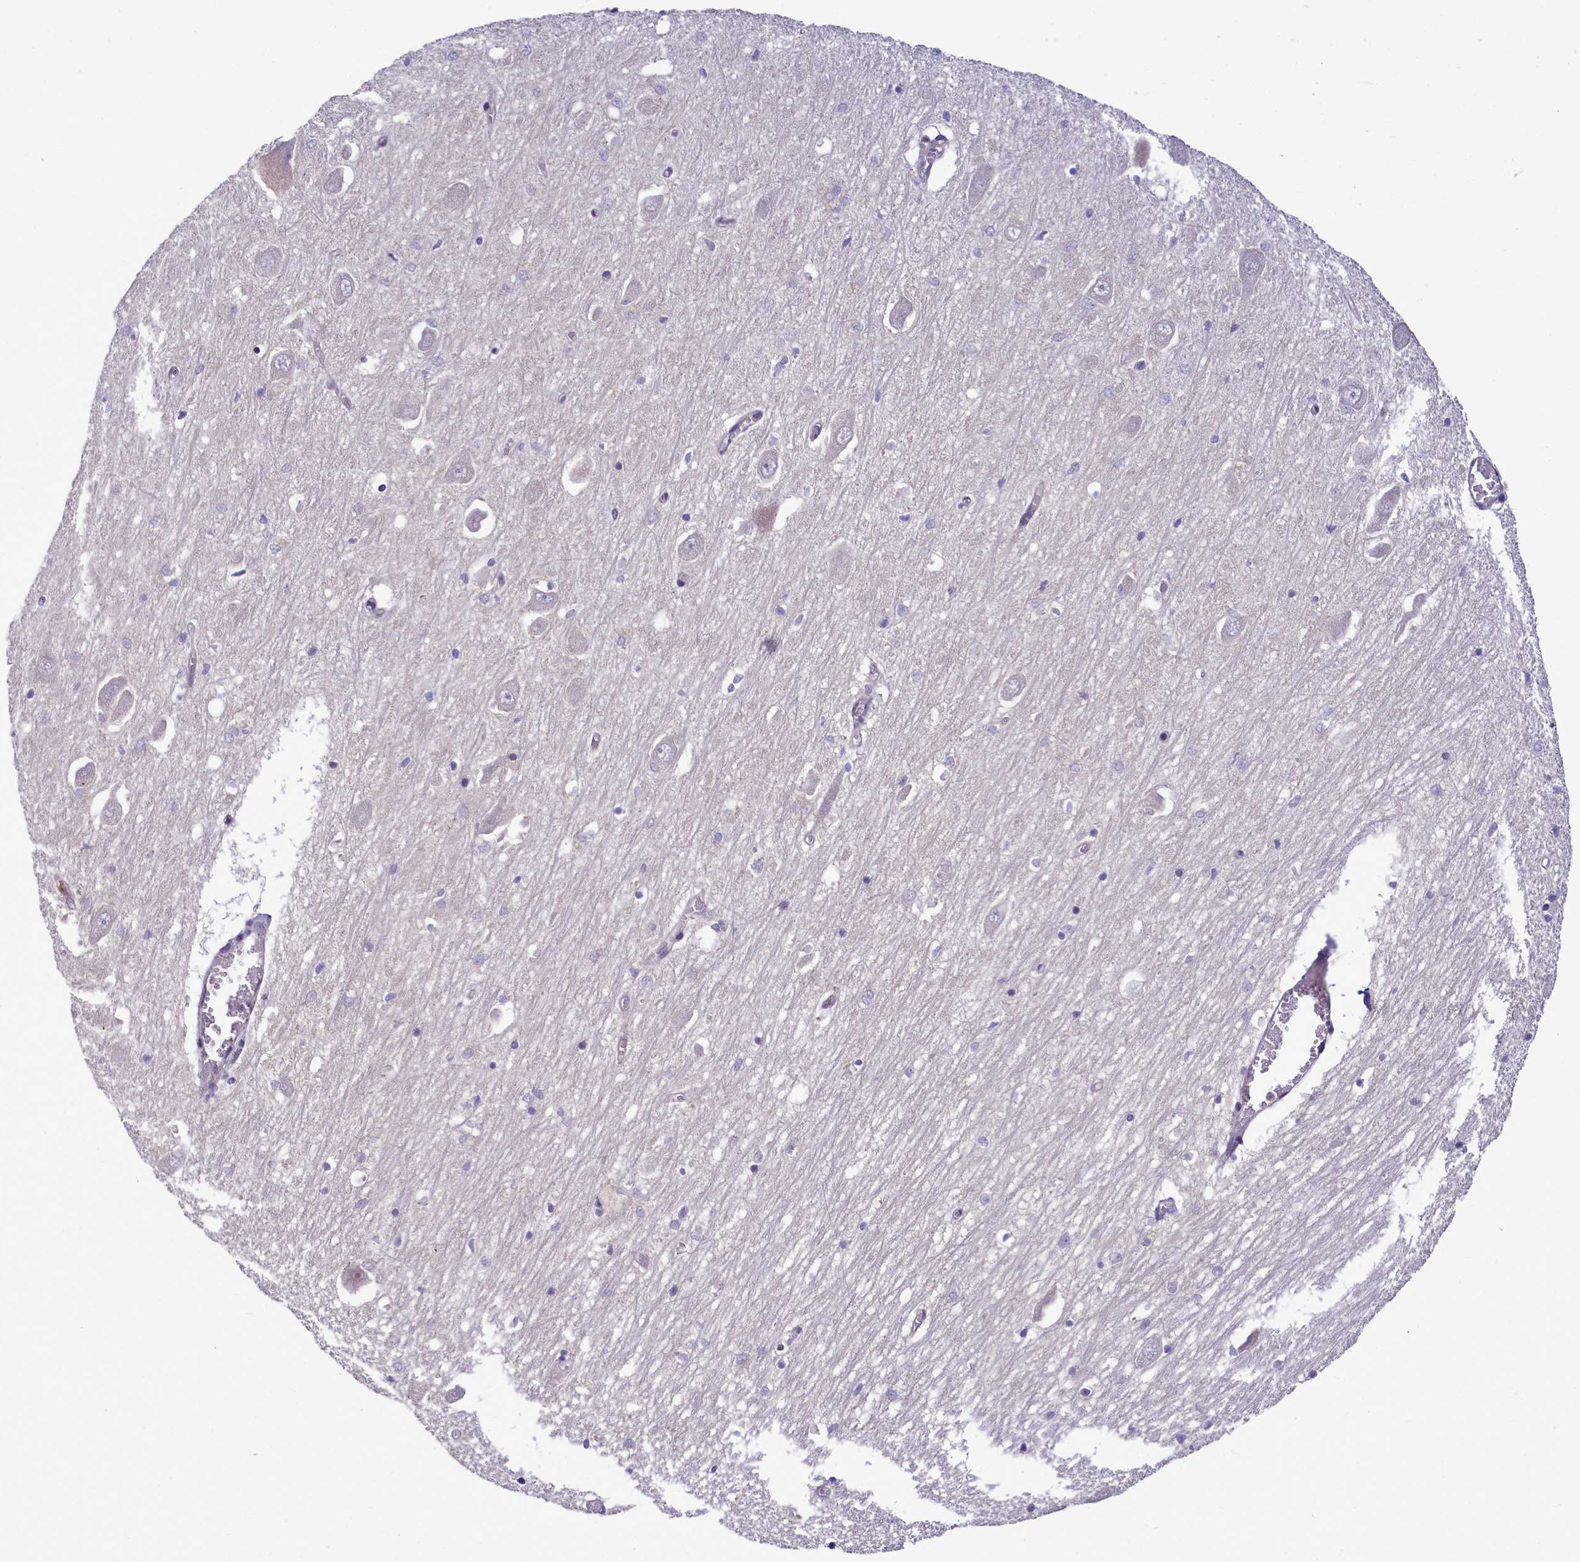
{"staining": {"intensity": "negative", "quantity": "none", "location": "none"}, "tissue": "hippocampus", "cell_type": "Glial cells", "image_type": "normal", "snomed": [{"axis": "morphology", "description": "Normal tissue, NOS"}, {"axis": "topography", "description": "Hippocampus"}], "caption": "High power microscopy photomicrograph of an immunohistochemistry (IHC) micrograph of unremarkable hippocampus, revealing no significant positivity in glial cells.", "gene": "BCAR1", "patient": {"sex": "male", "age": 70}}